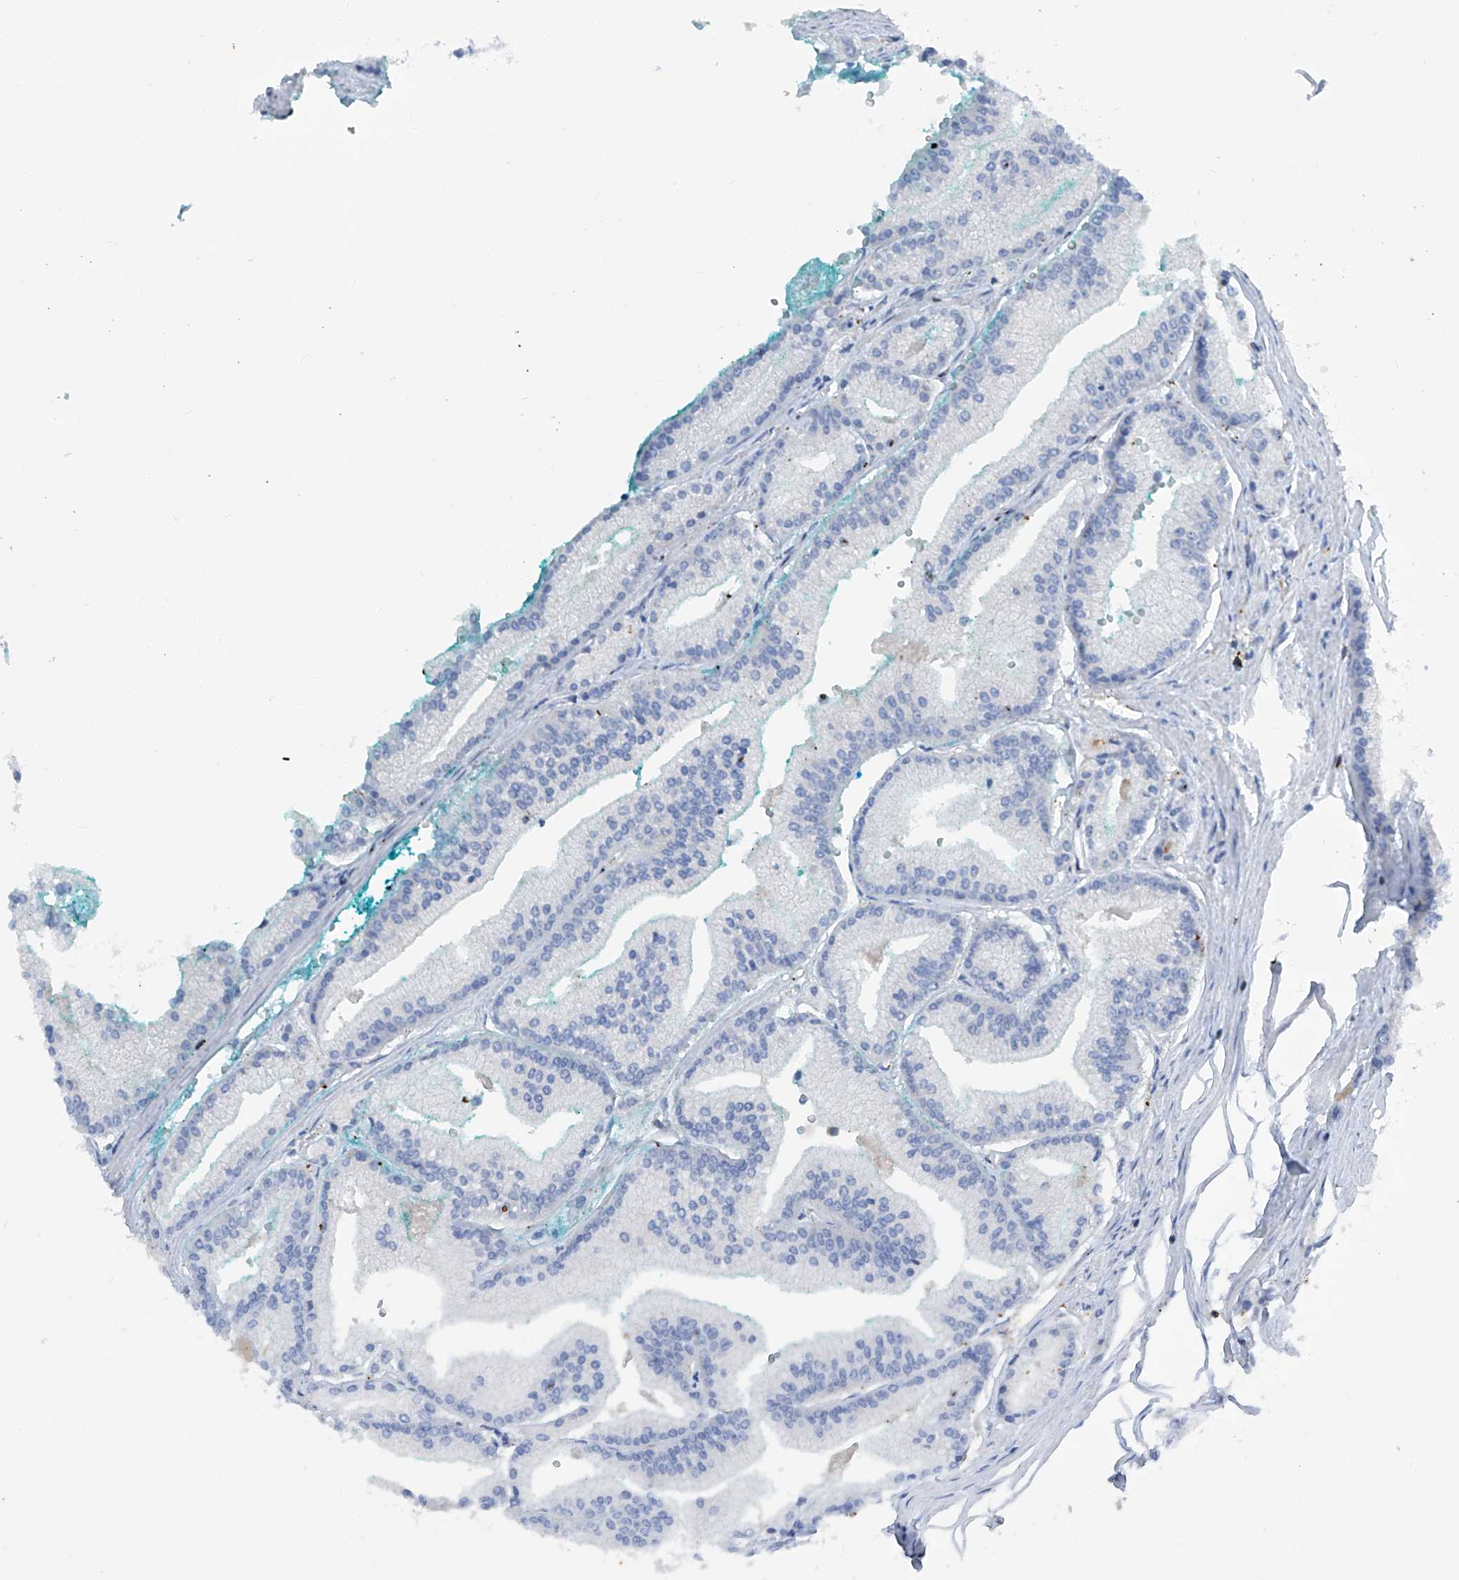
{"staining": {"intensity": "negative", "quantity": "none", "location": "none"}, "tissue": "prostate cancer", "cell_type": "Tumor cells", "image_type": "cancer", "snomed": [{"axis": "morphology", "description": "Adenocarcinoma, Low grade"}, {"axis": "topography", "description": "Prostate"}], "caption": "This is an IHC micrograph of prostate cancer (adenocarcinoma (low-grade)). There is no positivity in tumor cells.", "gene": "ZNF484", "patient": {"sex": "male", "age": 52}}